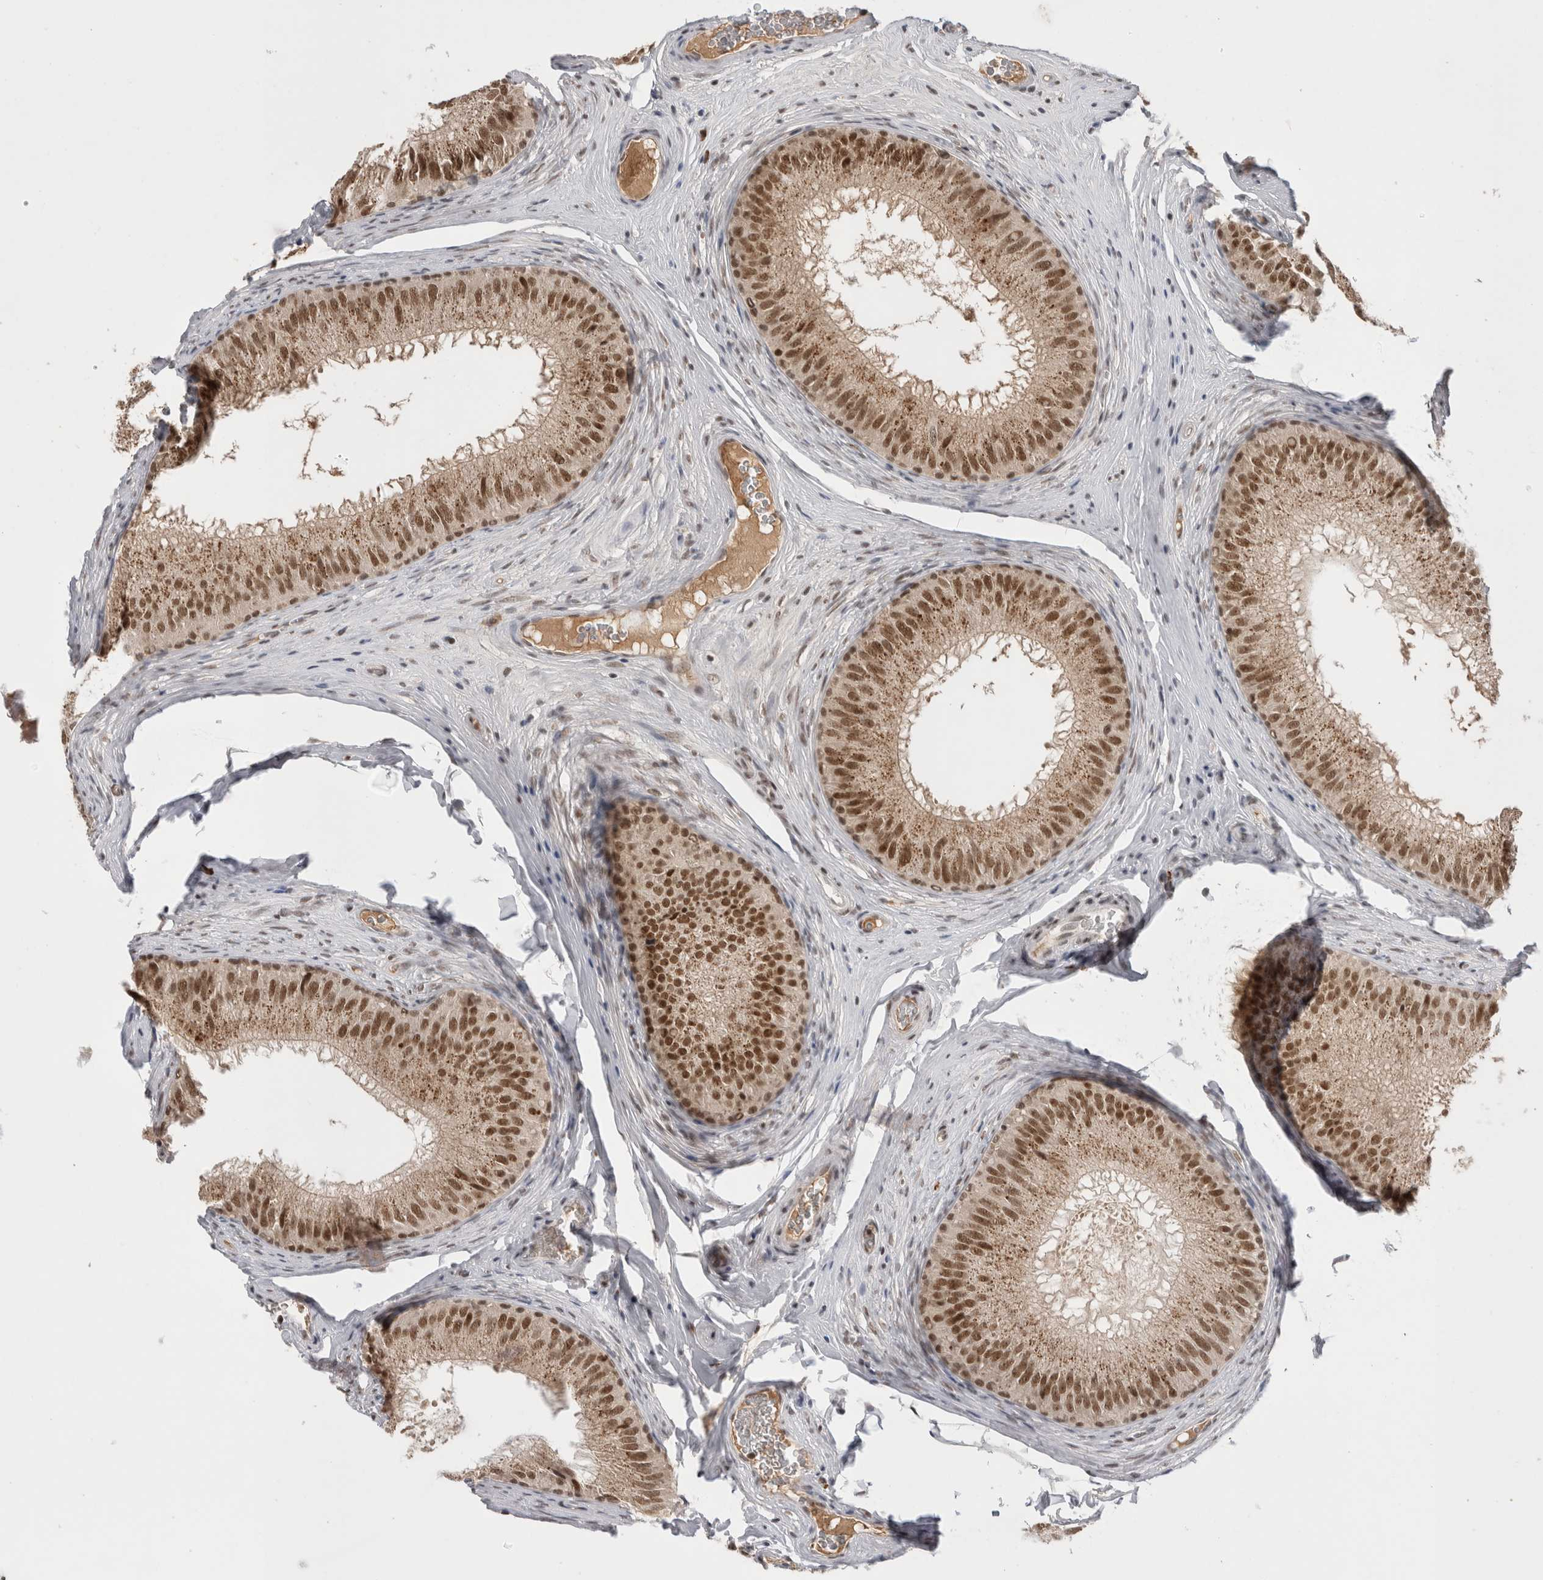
{"staining": {"intensity": "moderate", "quantity": ">75%", "location": "nuclear"}, "tissue": "epididymis", "cell_type": "Glandular cells", "image_type": "normal", "snomed": [{"axis": "morphology", "description": "Normal tissue, NOS"}, {"axis": "topography", "description": "Epididymis"}], "caption": "Immunohistochemistry histopathology image of benign epididymis: human epididymis stained using immunohistochemistry (IHC) exhibits medium levels of moderate protein expression localized specifically in the nuclear of glandular cells, appearing as a nuclear brown color.", "gene": "ZNF24", "patient": {"sex": "male", "age": 32}}